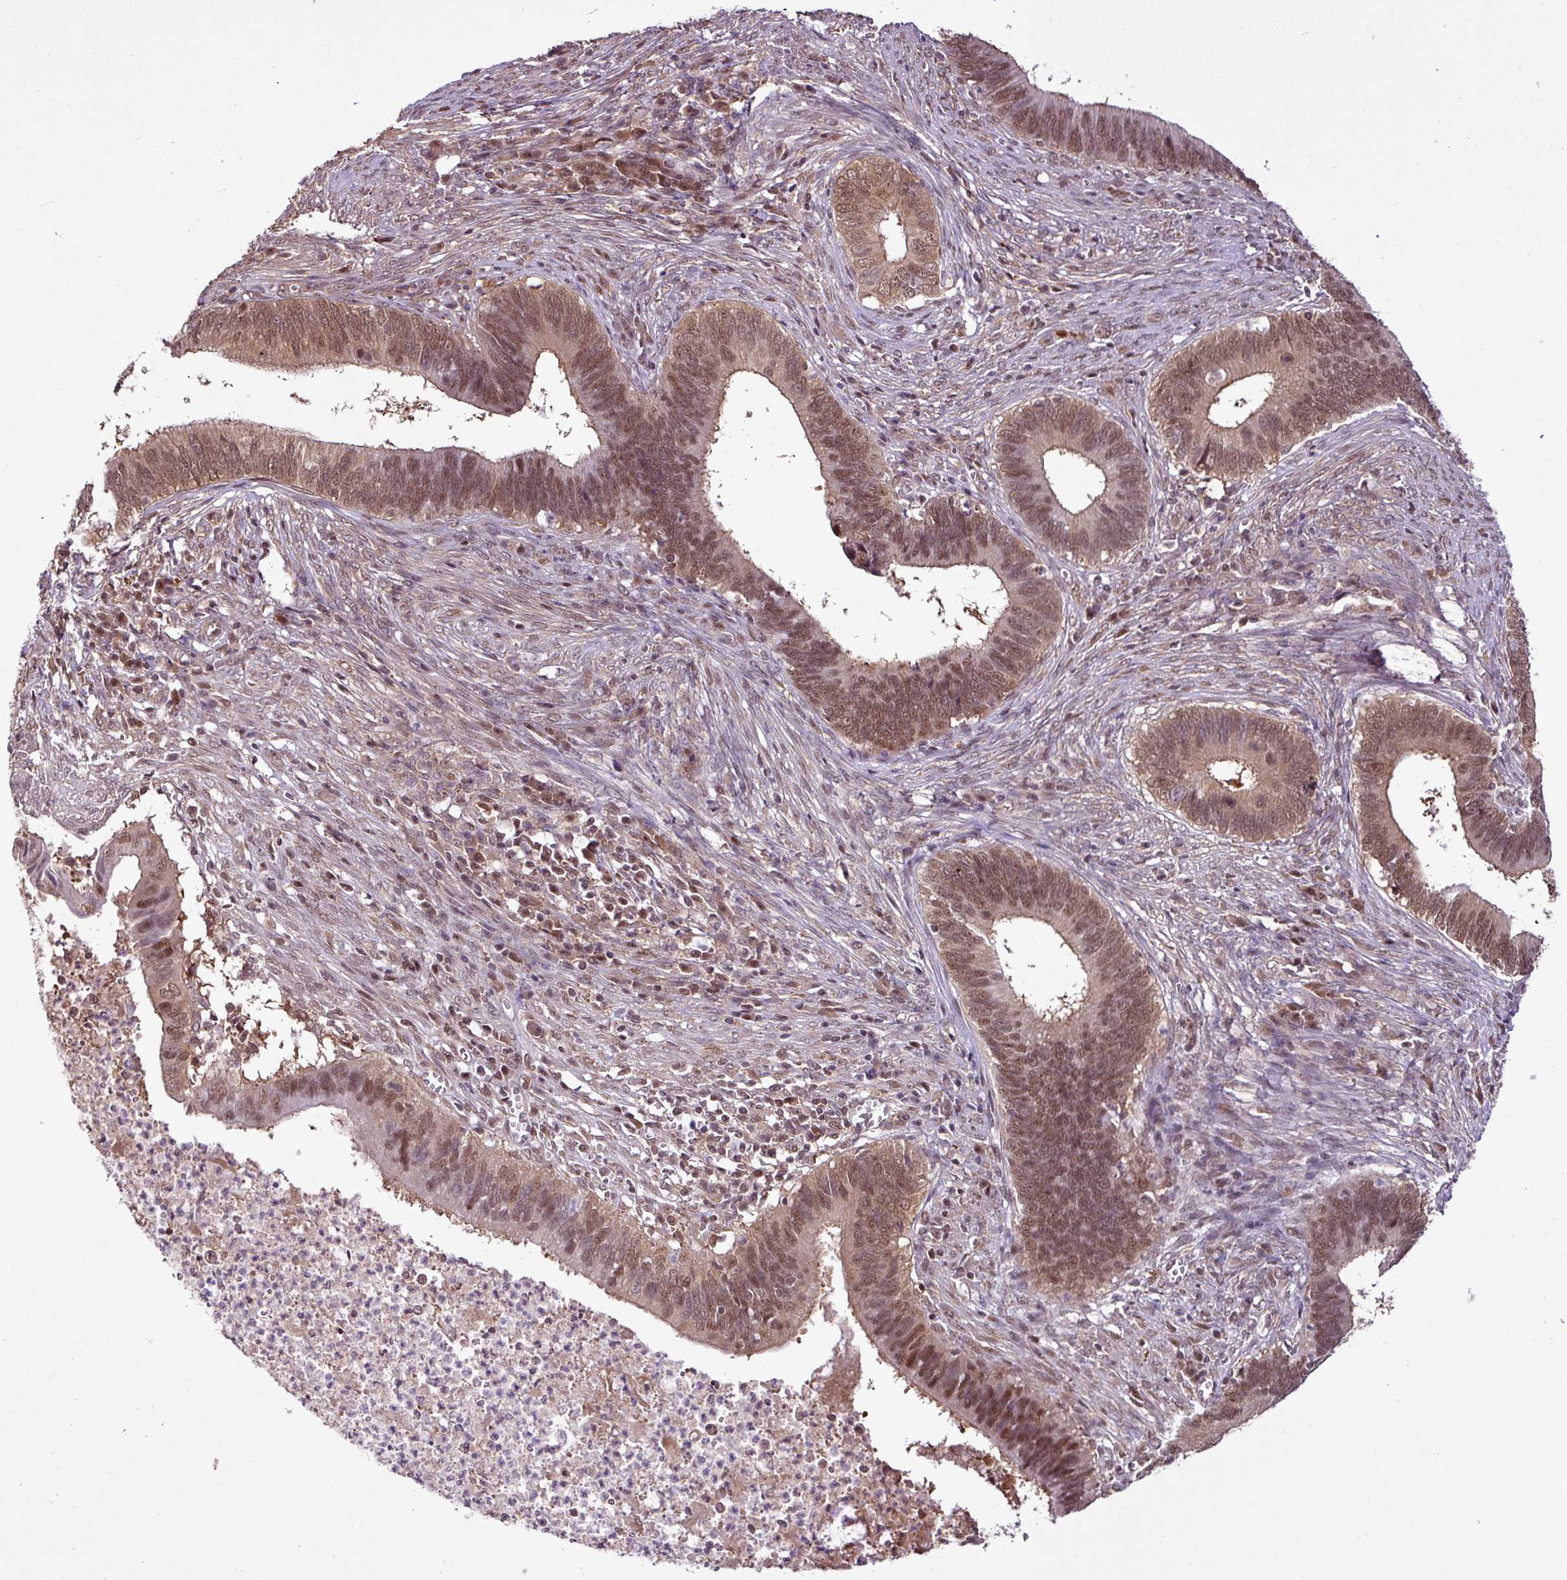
{"staining": {"intensity": "moderate", "quantity": ">75%", "location": "cytoplasmic/membranous,nuclear"}, "tissue": "cervical cancer", "cell_type": "Tumor cells", "image_type": "cancer", "snomed": [{"axis": "morphology", "description": "Adenocarcinoma, NOS"}, {"axis": "topography", "description": "Cervix"}], "caption": "Cervical cancer was stained to show a protein in brown. There is medium levels of moderate cytoplasmic/membranous and nuclear expression in approximately >75% of tumor cells.", "gene": "ITPKC", "patient": {"sex": "female", "age": 42}}